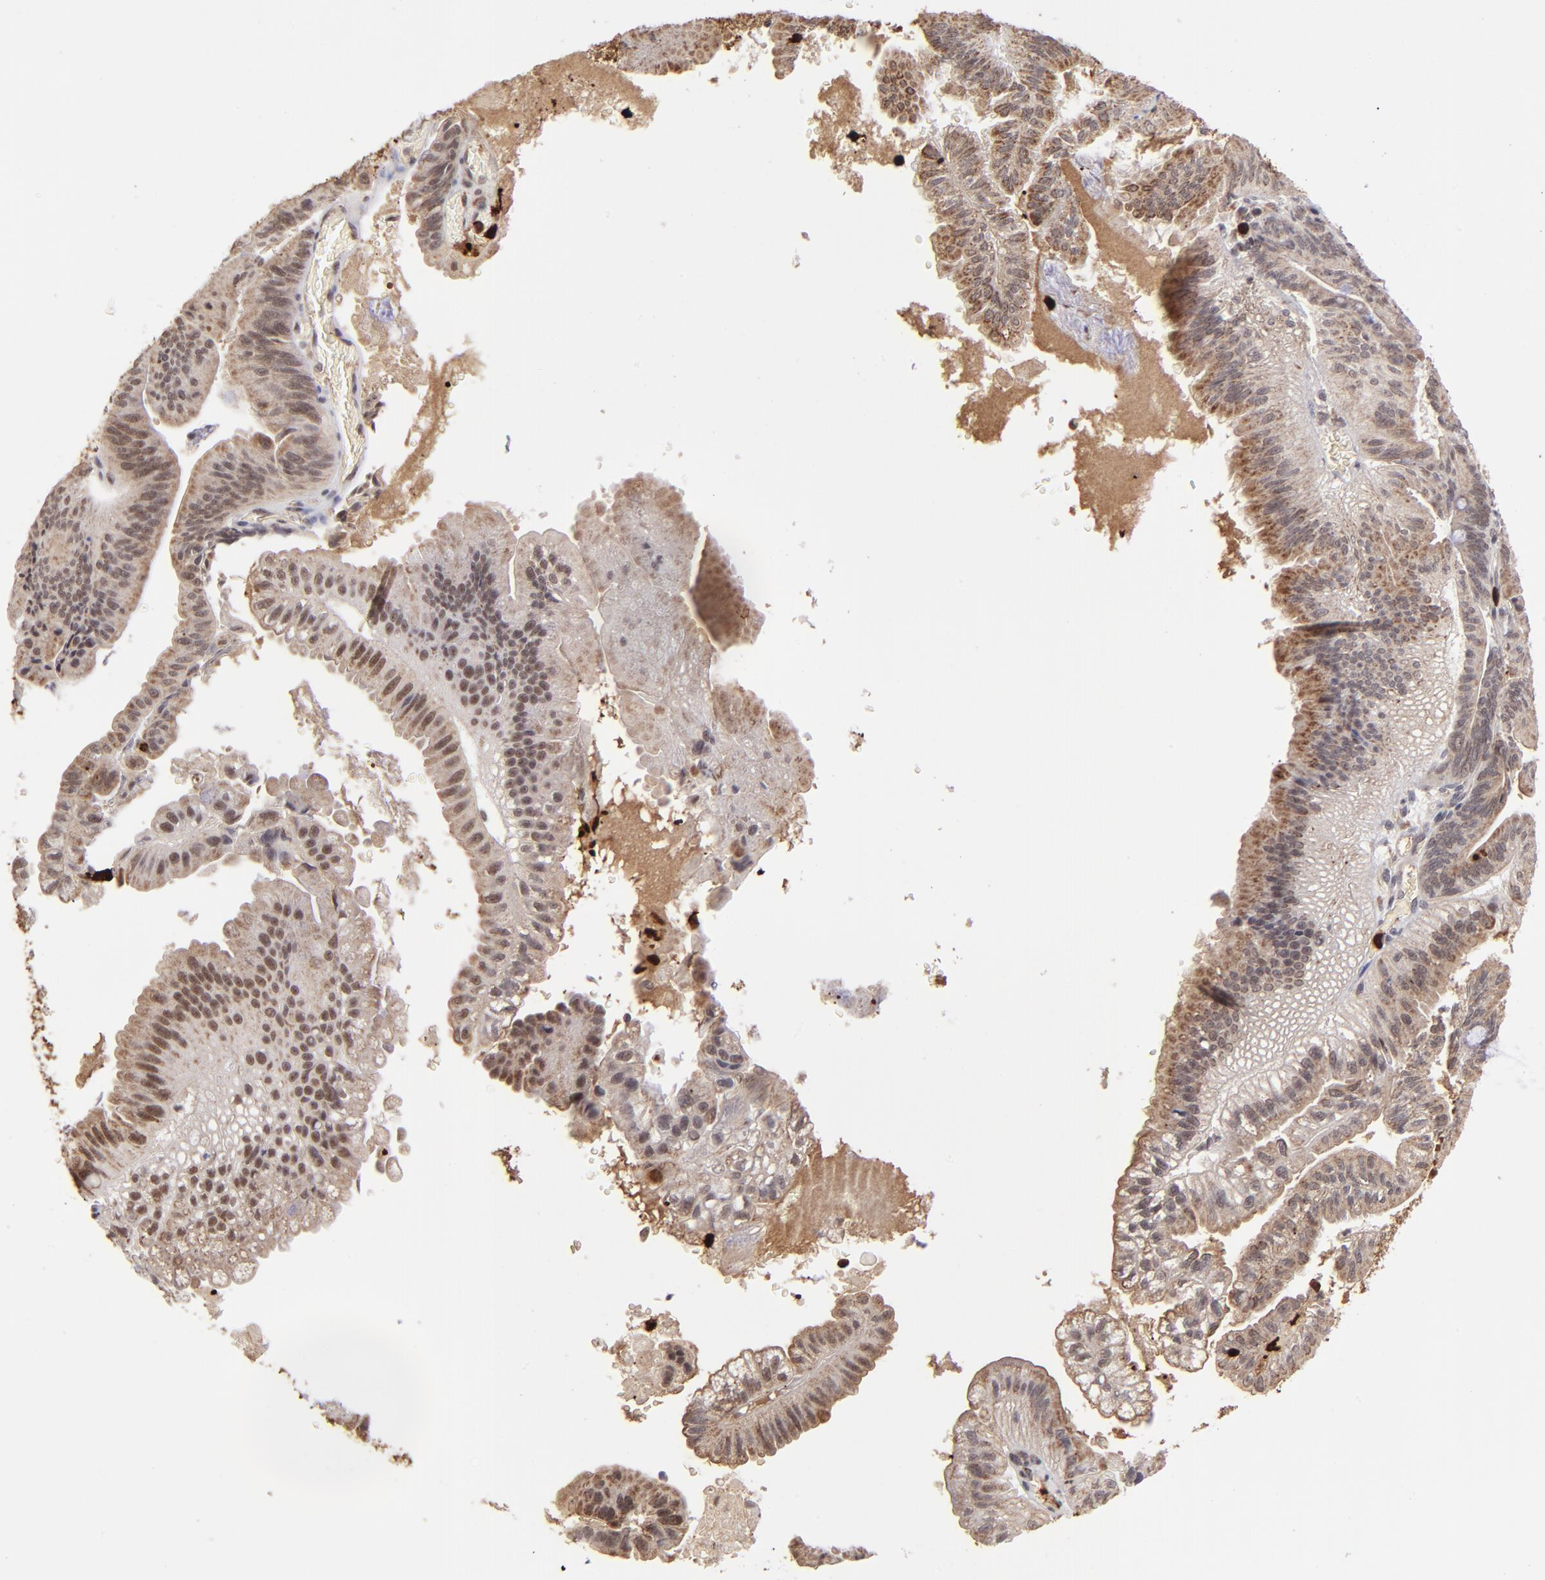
{"staining": {"intensity": "moderate", "quantity": ">75%", "location": "cytoplasmic/membranous,nuclear"}, "tissue": "pancreatic cancer", "cell_type": "Tumor cells", "image_type": "cancer", "snomed": [{"axis": "morphology", "description": "Adenocarcinoma, NOS"}, {"axis": "topography", "description": "Pancreas"}], "caption": "Pancreatic cancer (adenocarcinoma) stained for a protein (brown) demonstrates moderate cytoplasmic/membranous and nuclear positive staining in approximately >75% of tumor cells.", "gene": "ZFX", "patient": {"sex": "male", "age": 82}}